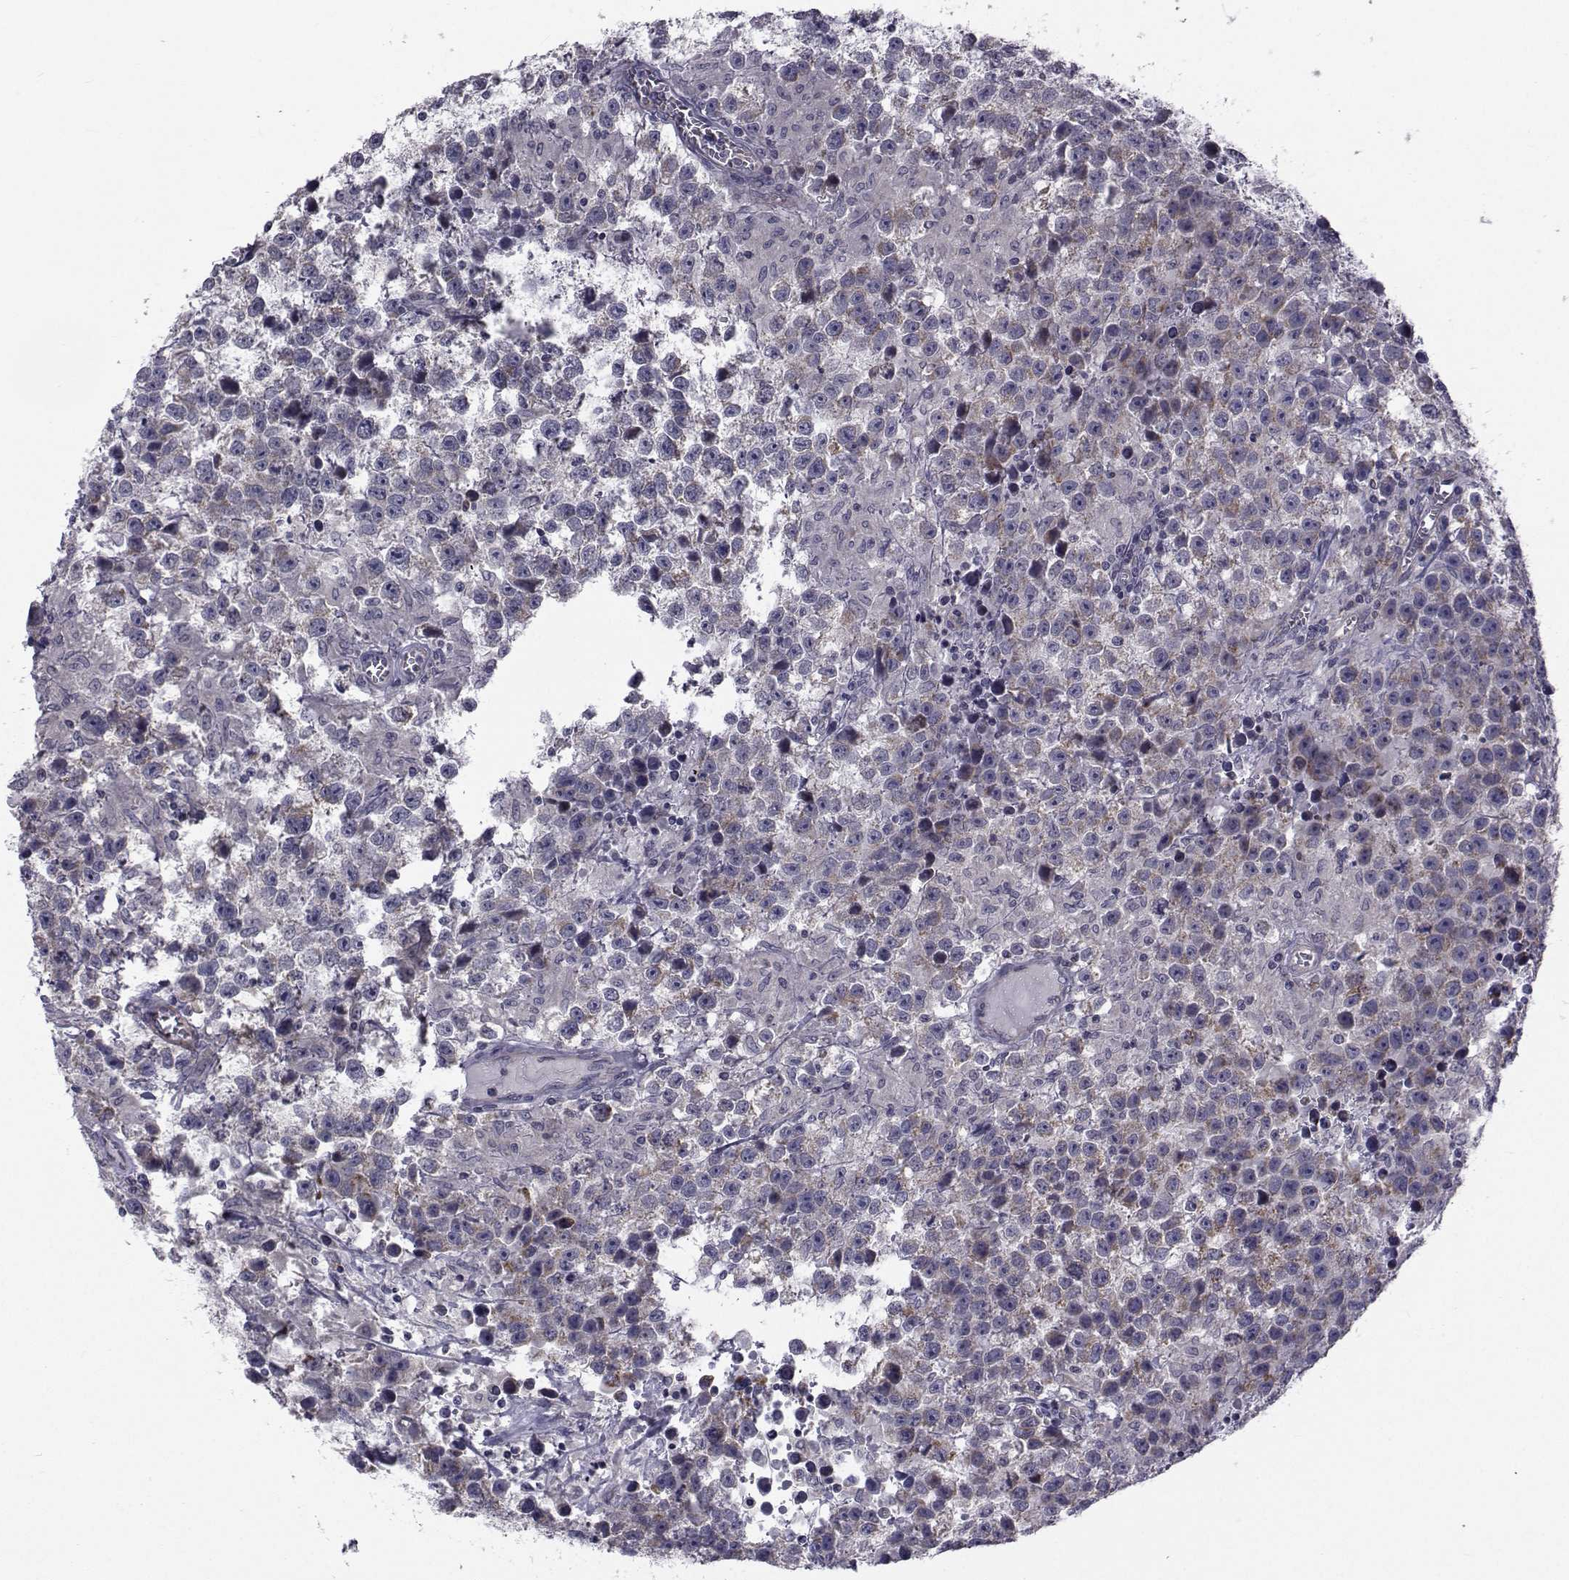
{"staining": {"intensity": "moderate", "quantity": "<25%", "location": "cytoplasmic/membranous"}, "tissue": "testis cancer", "cell_type": "Tumor cells", "image_type": "cancer", "snomed": [{"axis": "morphology", "description": "Seminoma, NOS"}, {"axis": "topography", "description": "Testis"}], "caption": "A photomicrograph of testis cancer stained for a protein exhibits moderate cytoplasmic/membranous brown staining in tumor cells.", "gene": "CFAP74", "patient": {"sex": "male", "age": 43}}